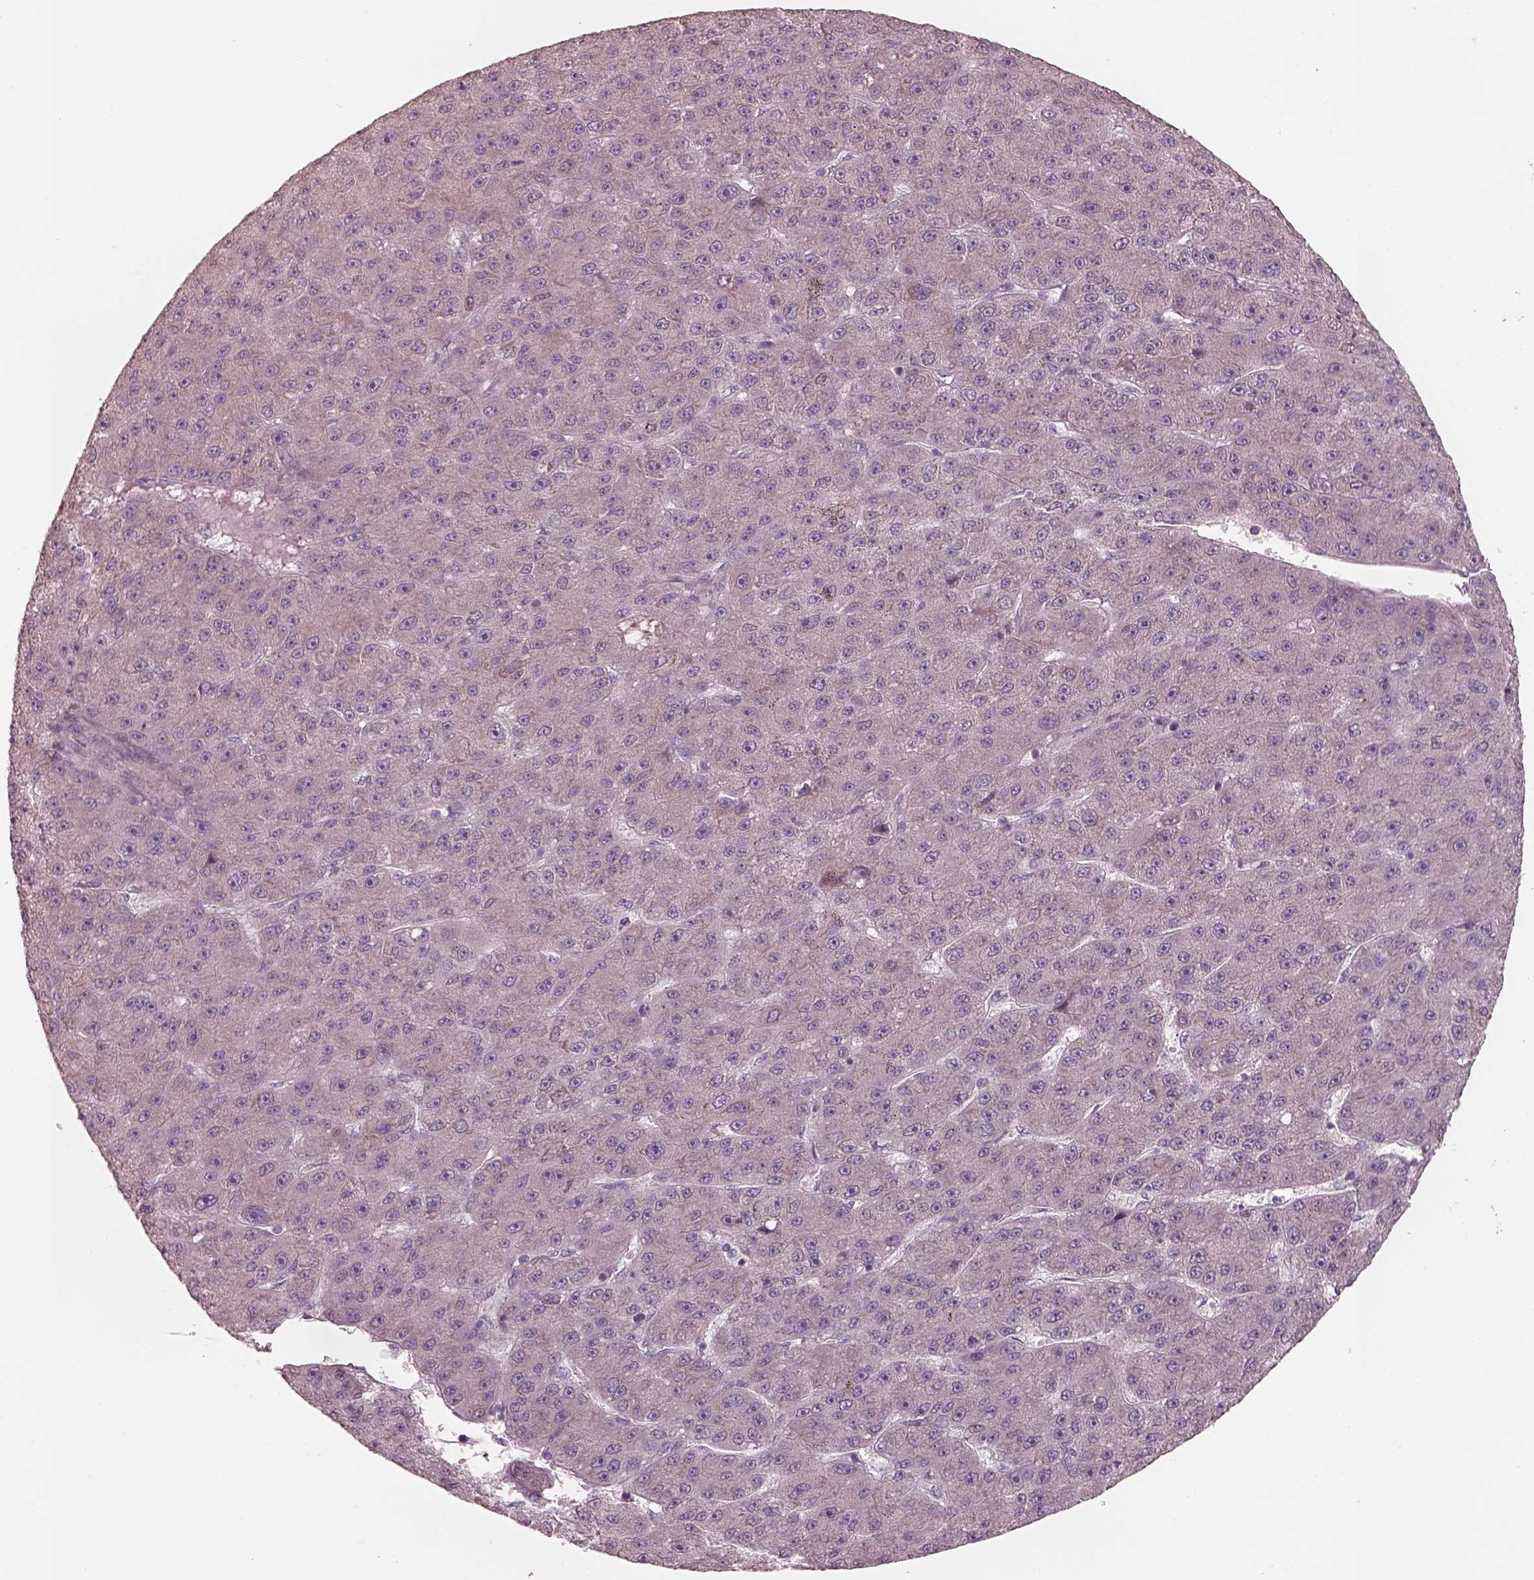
{"staining": {"intensity": "negative", "quantity": "none", "location": "none"}, "tissue": "liver cancer", "cell_type": "Tumor cells", "image_type": "cancer", "snomed": [{"axis": "morphology", "description": "Carcinoma, Hepatocellular, NOS"}, {"axis": "topography", "description": "Liver"}], "caption": "High magnification brightfield microscopy of liver cancer stained with DAB (brown) and counterstained with hematoxylin (blue): tumor cells show no significant positivity.", "gene": "RAB3C", "patient": {"sex": "male", "age": 67}}